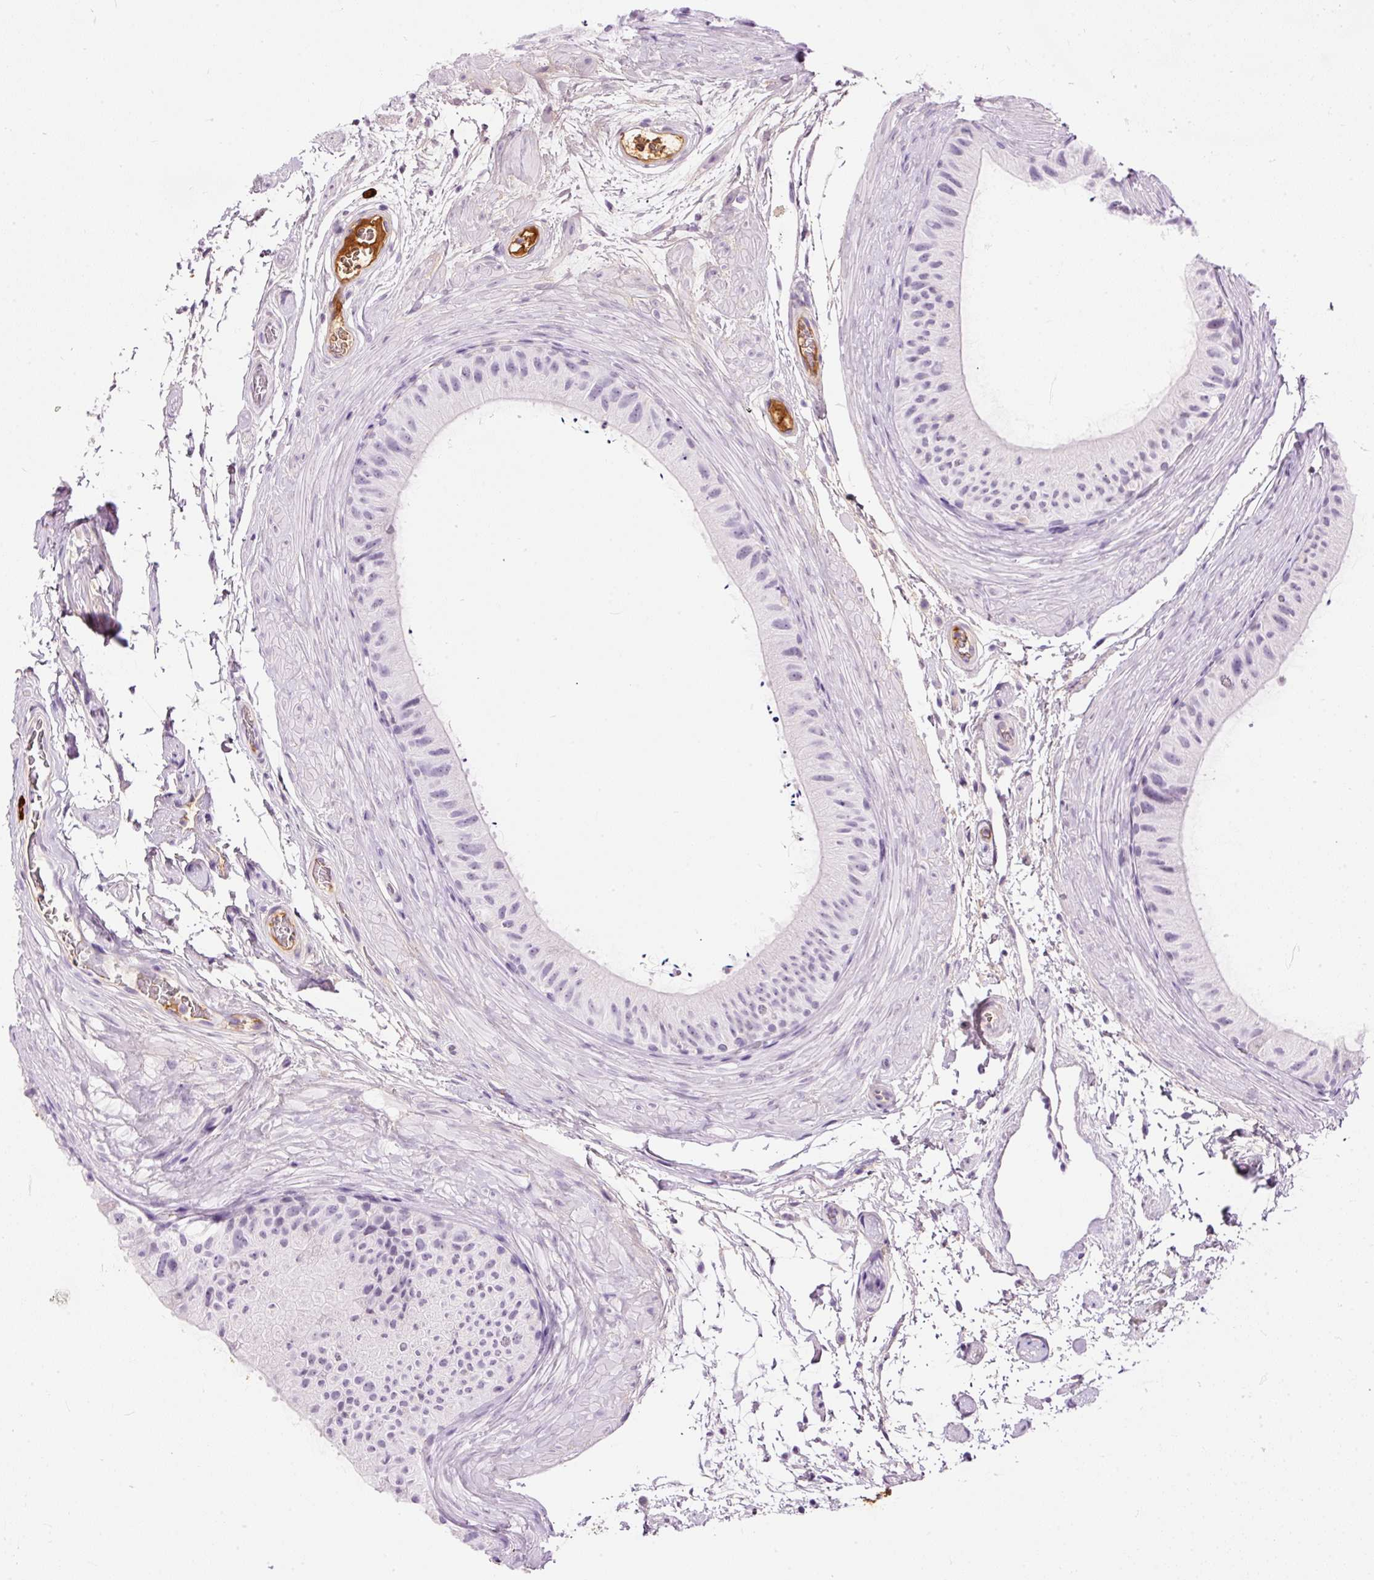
{"staining": {"intensity": "negative", "quantity": "none", "location": "none"}, "tissue": "epididymis", "cell_type": "Glandular cells", "image_type": "normal", "snomed": [{"axis": "morphology", "description": "Normal tissue, NOS"}, {"axis": "topography", "description": "Epididymis"}], "caption": "DAB immunohistochemical staining of unremarkable epididymis shows no significant expression in glandular cells.", "gene": "PRPF38B", "patient": {"sex": "male", "age": 55}}